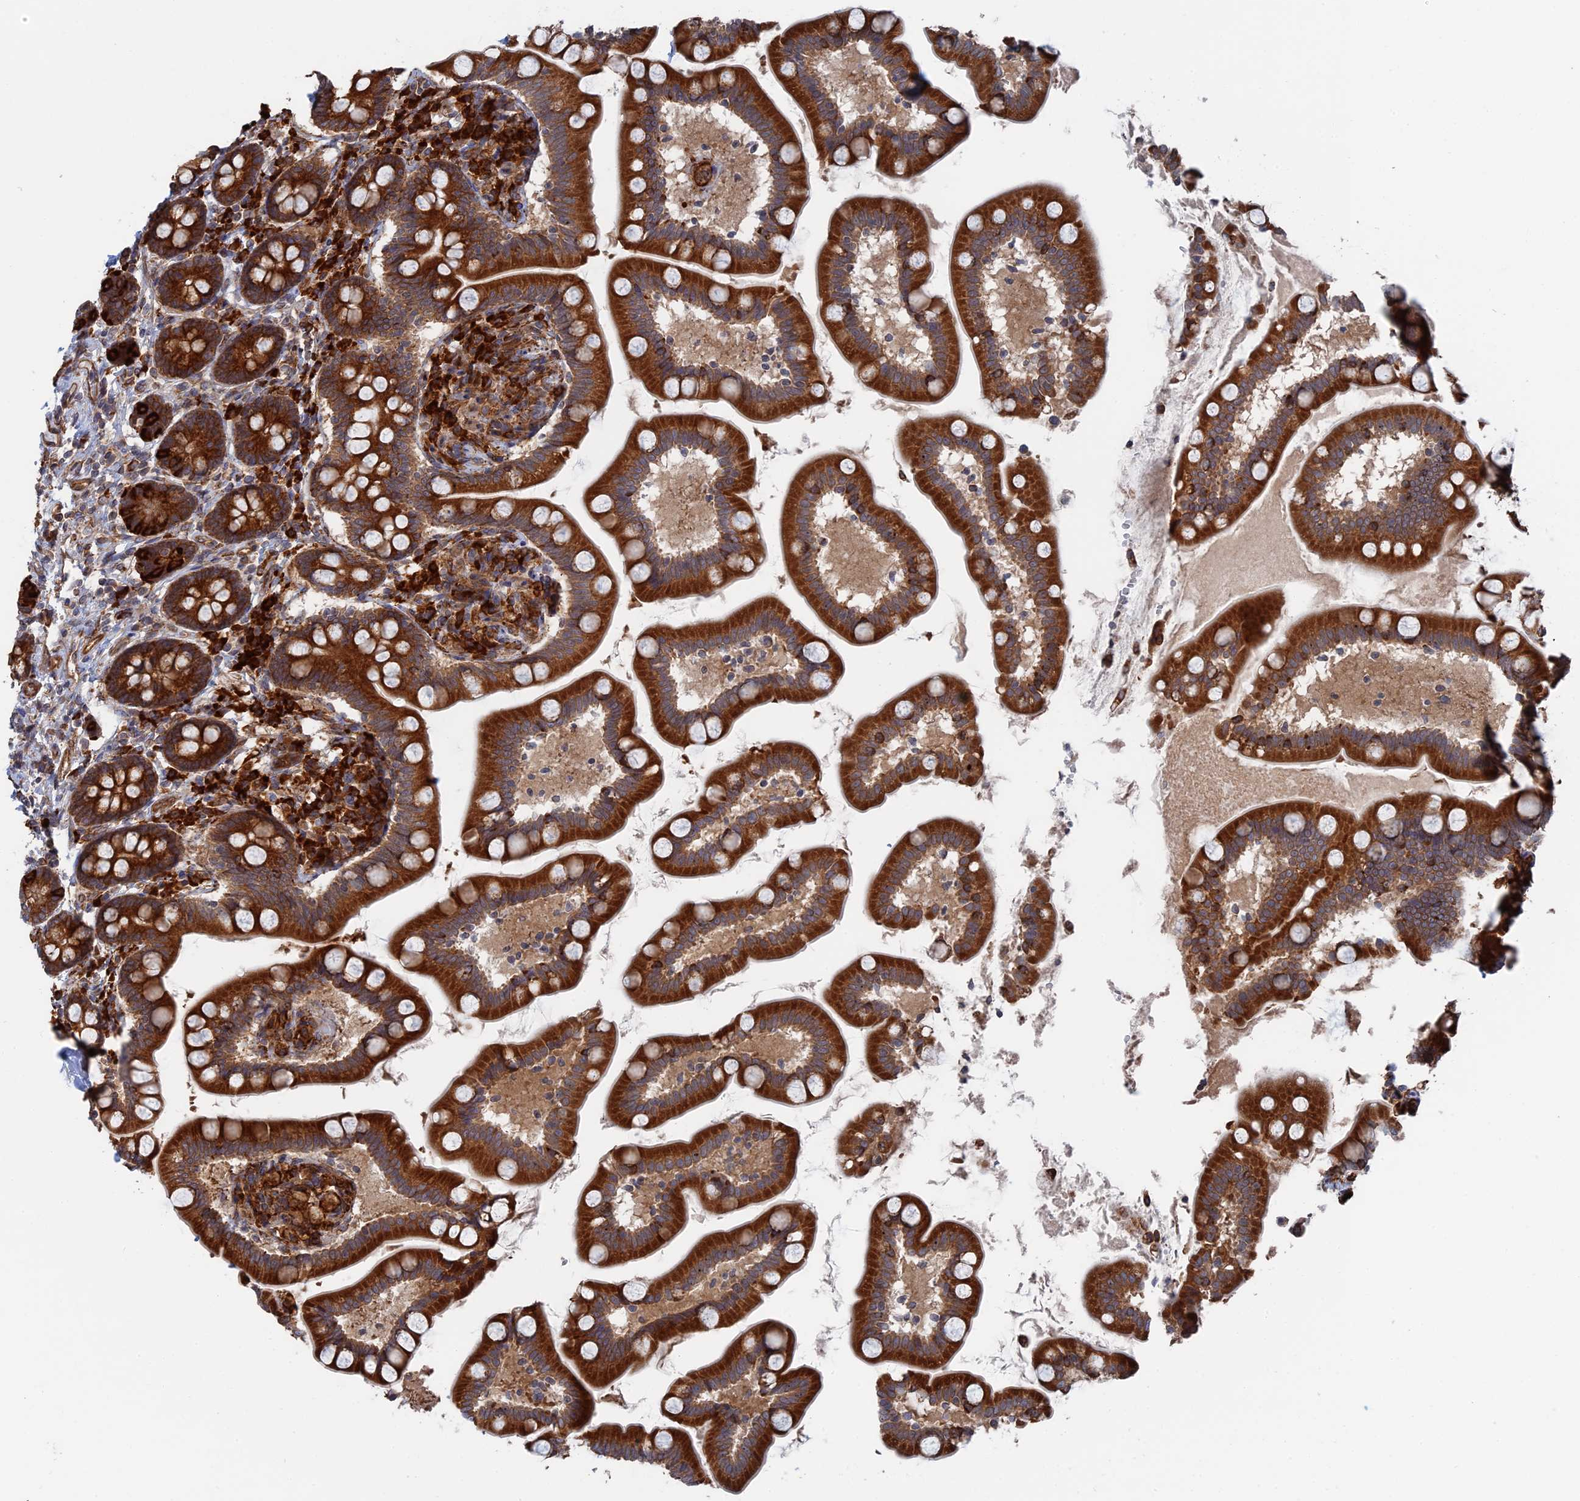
{"staining": {"intensity": "strong", "quantity": ">75%", "location": "cytoplasmic/membranous"}, "tissue": "small intestine", "cell_type": "Glandular cells", "image_type": "normal", "snomed": [{"axis": "morphology", "description": "Normal tissue, NOS"}, {"axis": "topography", "description": "Small intestine"}], "caption": "This histopathology image reveals normal small intestine stained with IHC to label a protein in brown. The cytoplasmic/membranous of glandular cells show strong positivity for the protein. Nuclei are counter-stained blue.", "gene": "BPIFB6", "patient": {"sex": "female", "age": 64}}